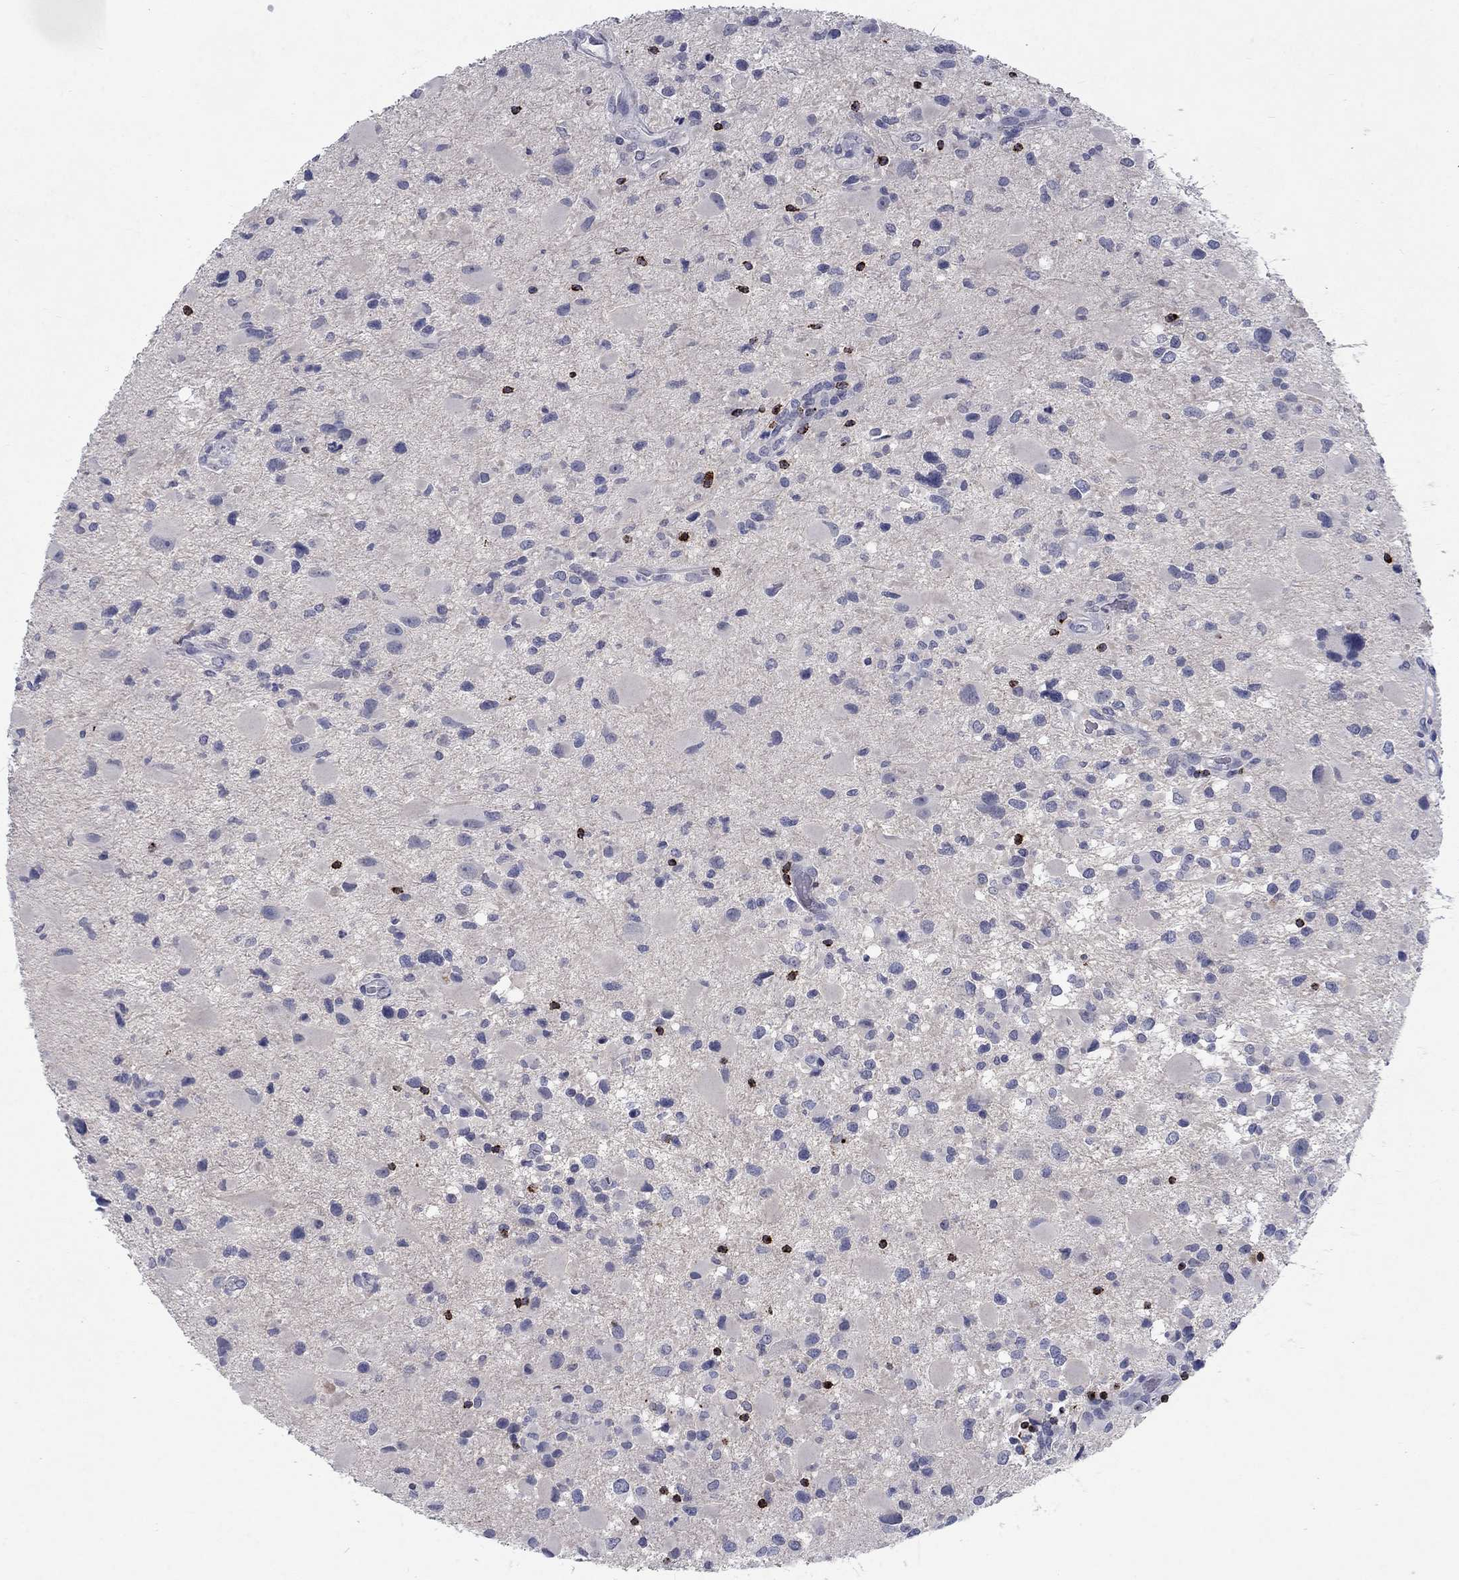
{"staining": {"intensity": "negative", "quantity": "none", "location": "none"}, "tissue": "glioma", "cell_type": "Tumor cells", "image_type": "cancer", "snomed": [{"axis": "morphology", "description": "Glioma, malignant, Low grade"}, {"axis": "topography", "description": "Brain"}], "caption": "Histopathology image shows no protein positivity in tumor cells of malignant glioma (low-grade) tissue.", "gene": "GZMA", "patient": {"sex": "female", "age": 32}}